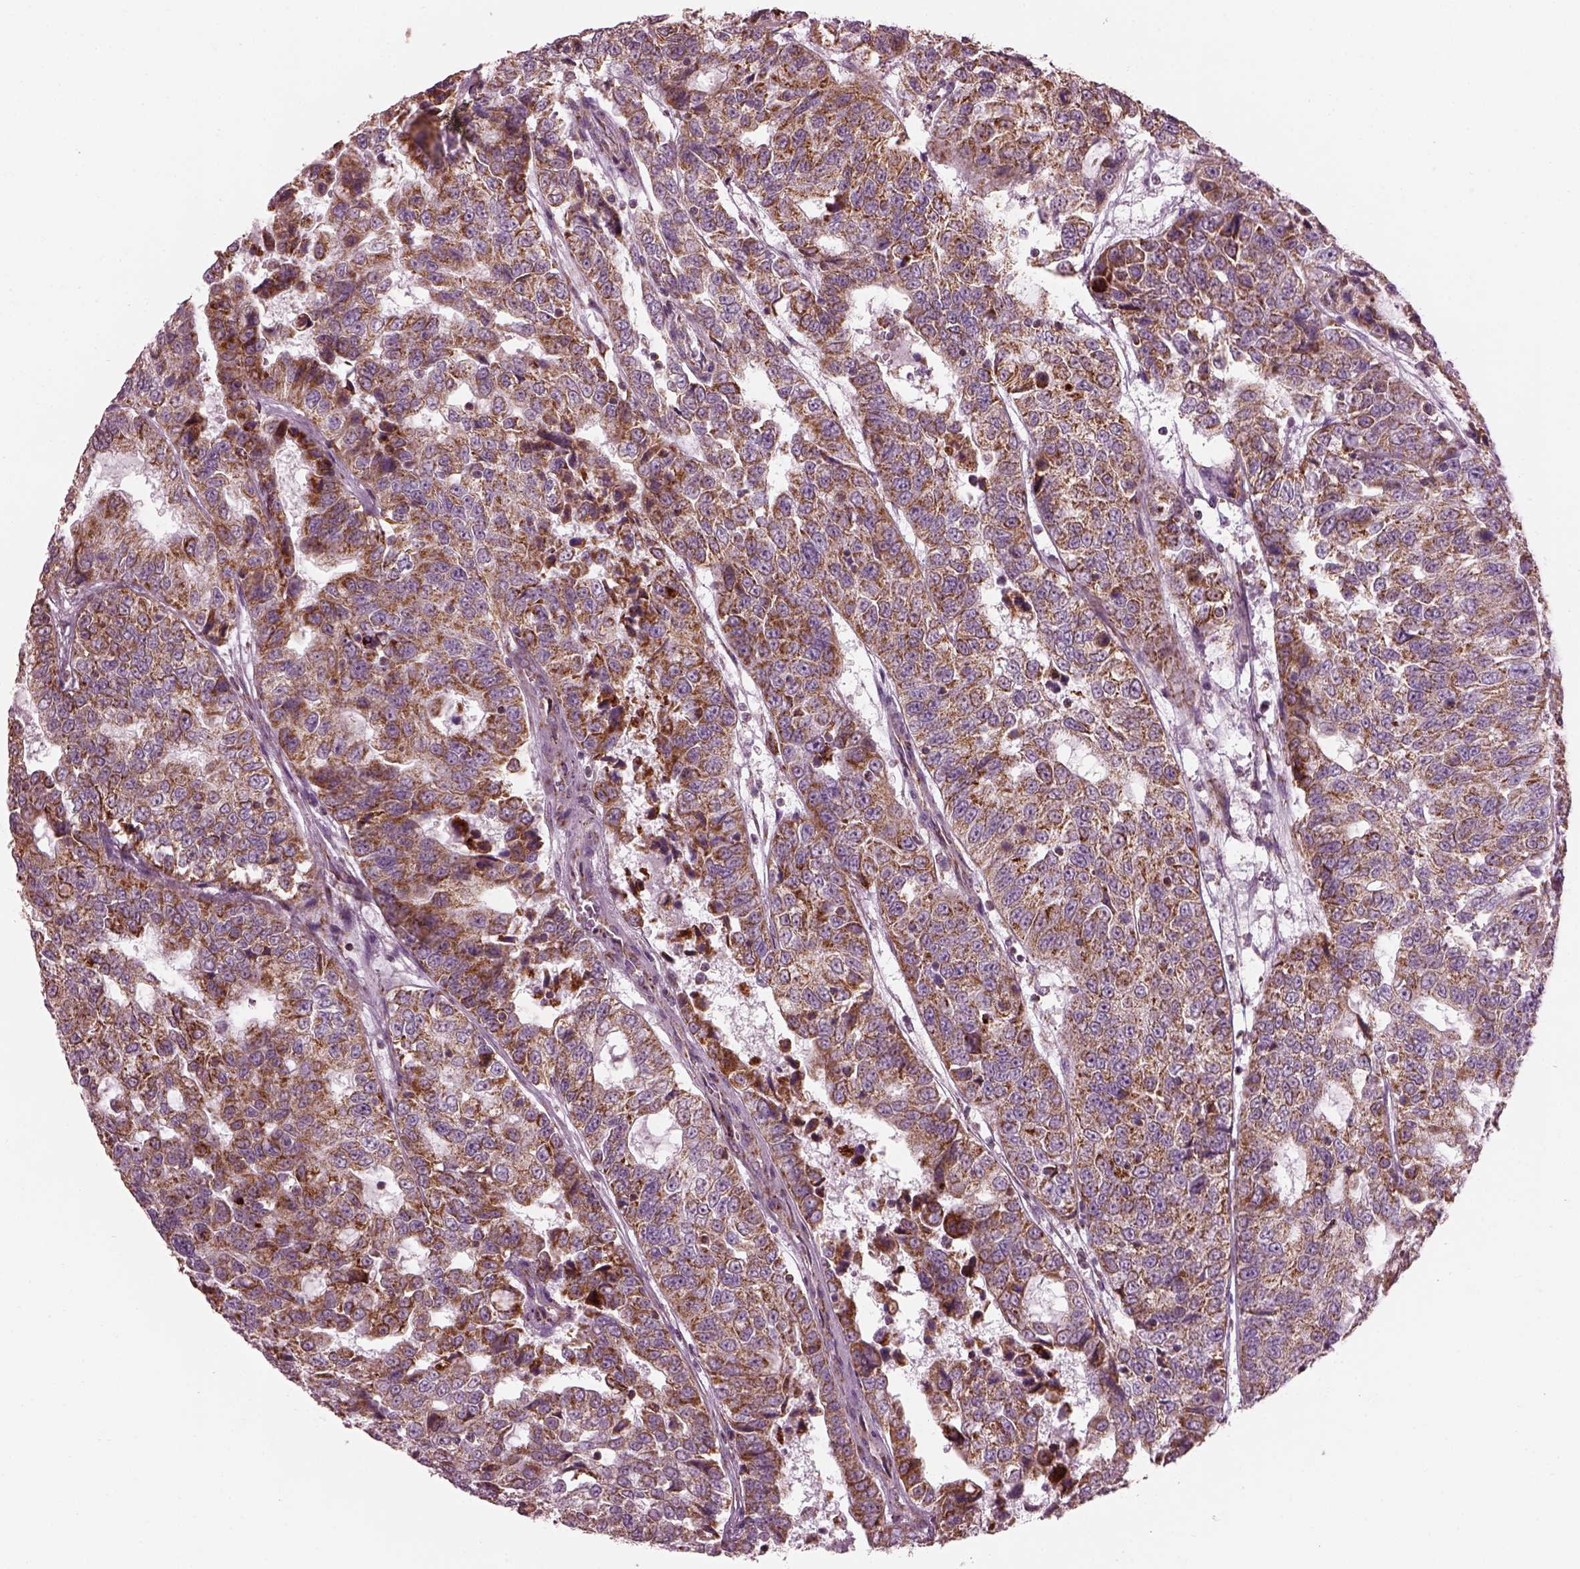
{"staining": {"intensity": "moderate", "quantity": ">75%", "location": "cytoplasmic/membranous"}, "tissue": "urothelial cancer", "cell_type": "Tumor cells", "image_type": "cancer", "snomed": [{"axis": "morphology", "description": "Urothelial carcinoma, NOS"}, {"axis": "morphology", "description": "Urothelial carcinoma, High grade"}, {"axis": "topography", "description": "Urinary bladder"}], "caption": "A histopathology image of transitional cell carcinoma stained for a protein demonstrates moderate cytoplasmic/membranous brown staining in tumor cells.", "gene": "ATP5MF", "patient": {"sex": "female", "age": 73}}